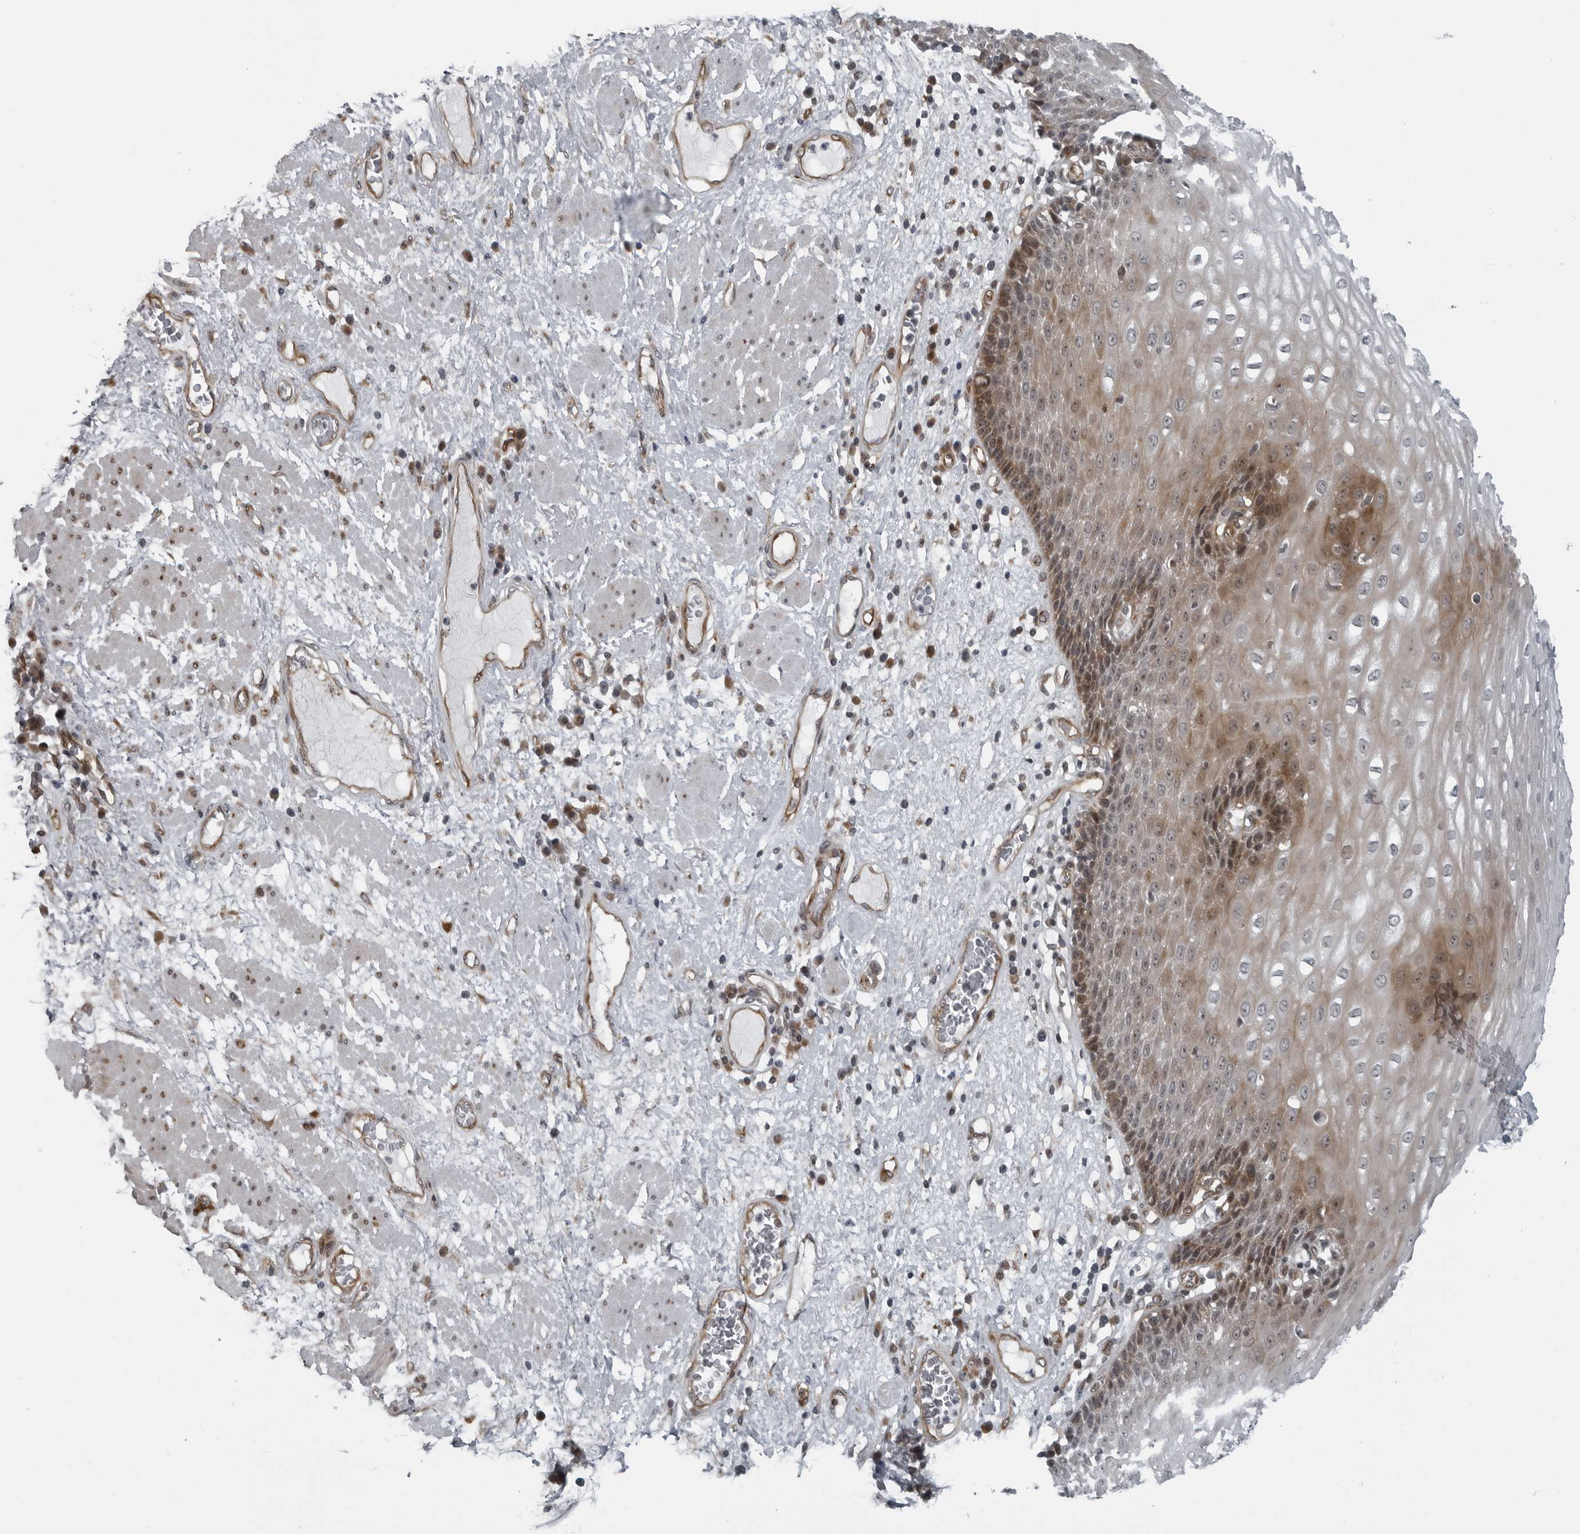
{"staining": {"intensity": "moderate", "quantity": "25%-75%", "location": "cytoplasmic/membranous,nuclear"}, "tissue": "esophagus", "cell_type": "Squamous epithelial cells", "image_type": "normal", "snomed": [{"axis": "morphology", "description": "Normal tissue, NOS"}, {"axis": "morphology", "description": "Adenocarcinoma, NOS"}, {"axis": "topography", "description": "Esophagus"}], "caption": "Immunohistochemistry (IHC) (DAB) staining of unremarkable human esophagus shows moderate cytoplasmic/membranous,nuclear protein expression in about 25%-75% of squamous epithelial cells. (Brightfield microscopy of DAB IHC at high magnification).", "gene": "FAM102B", "patient": {"sex": "male", "age": 62}}